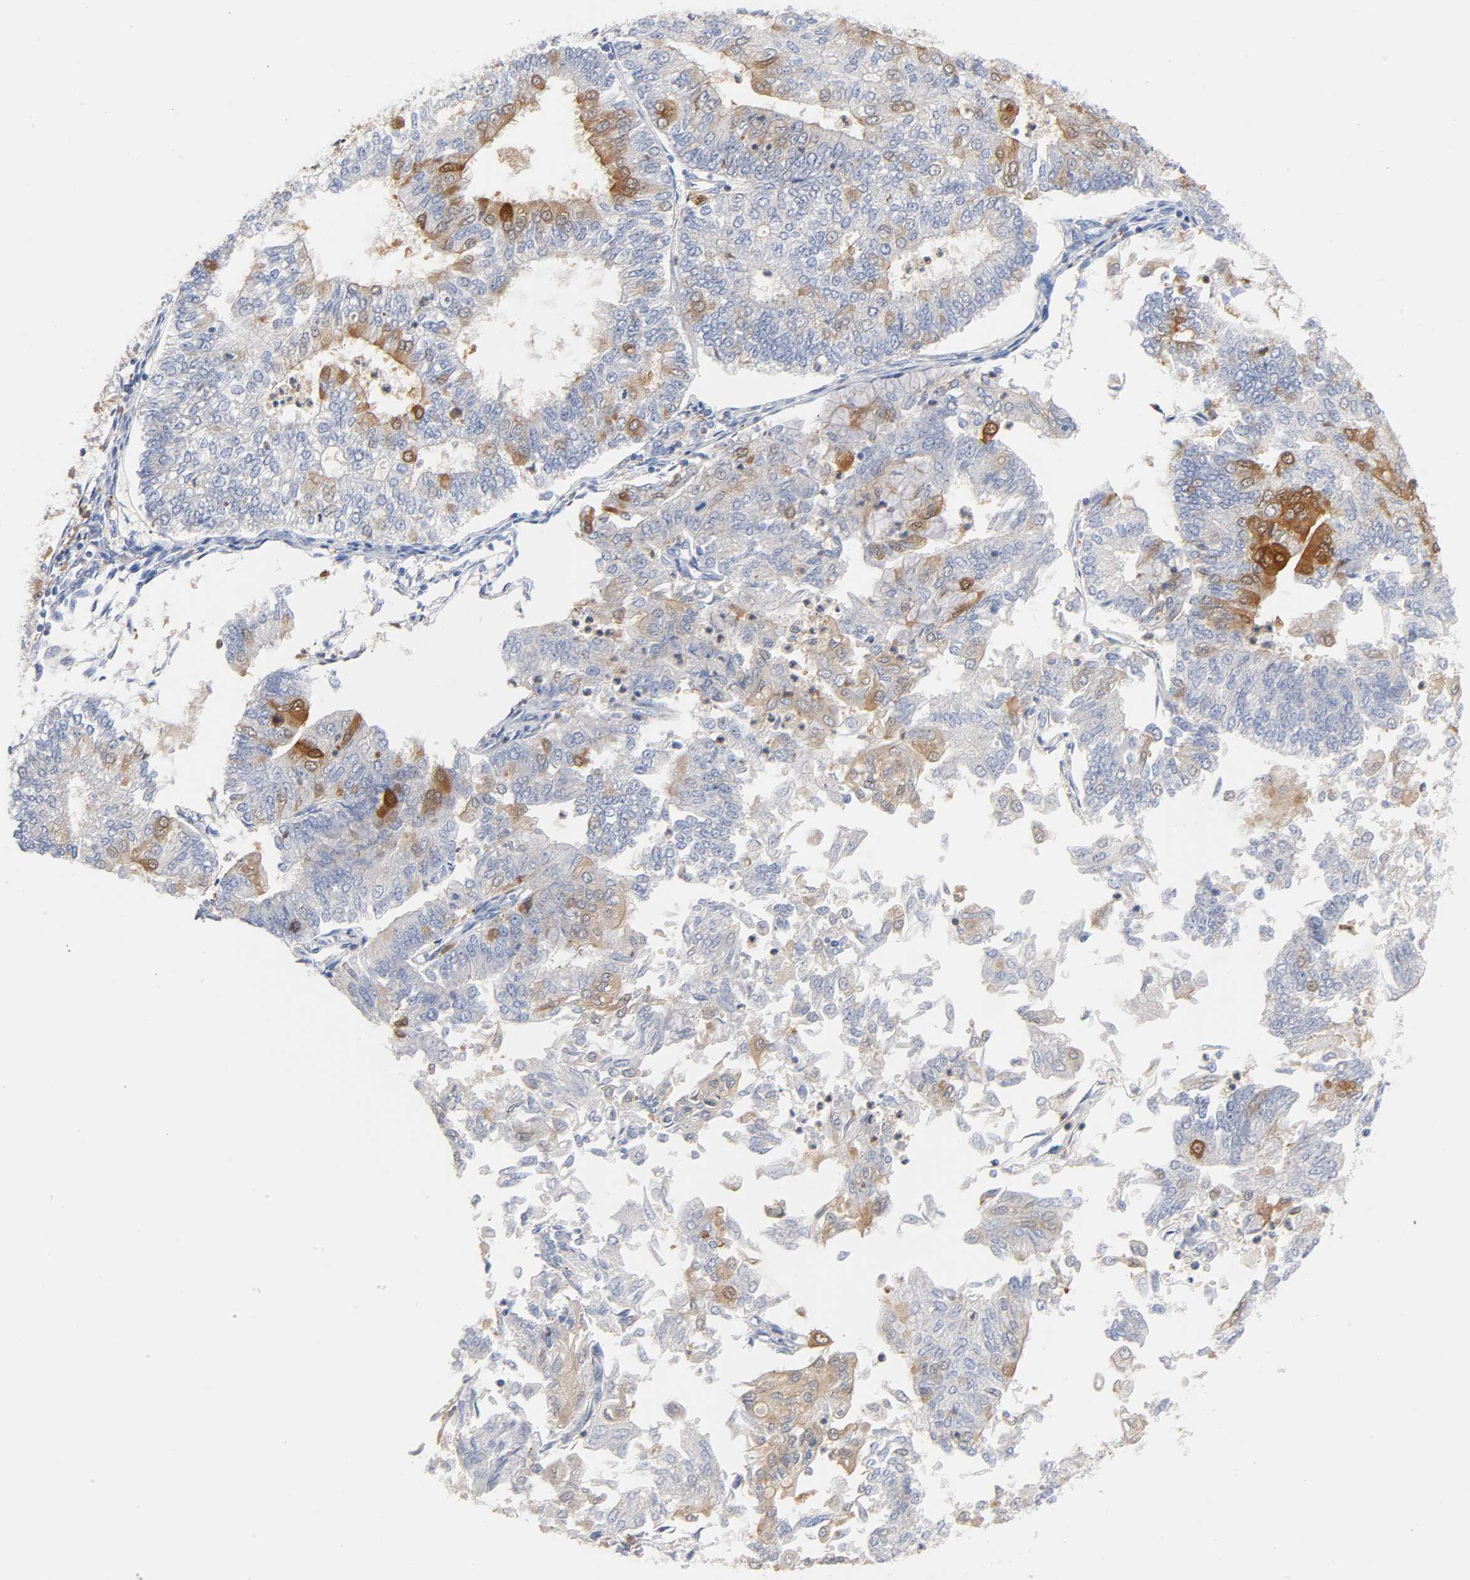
{"staining": {"intensity": "moderate", "quantity": "<25%", "location": "cytoplasmic/membranous"}, "tissue": "endometrial cancer", "cell_type": "Tumor cells", "image_type": "cancer", "snomed": [{"axis": "morphology", "description": "Adenocarcinoma, NOS"}, {"axis": "topography", "description": "Endometrium"}], "caption": "IHC of adenocarcinoma (endometrial) reveals low levels of moderate cytoplasmic/membranous staining in approximately <25% of tumor cells.", "gene": "IL18", "patient": {"sex": "female", "age": 59}}